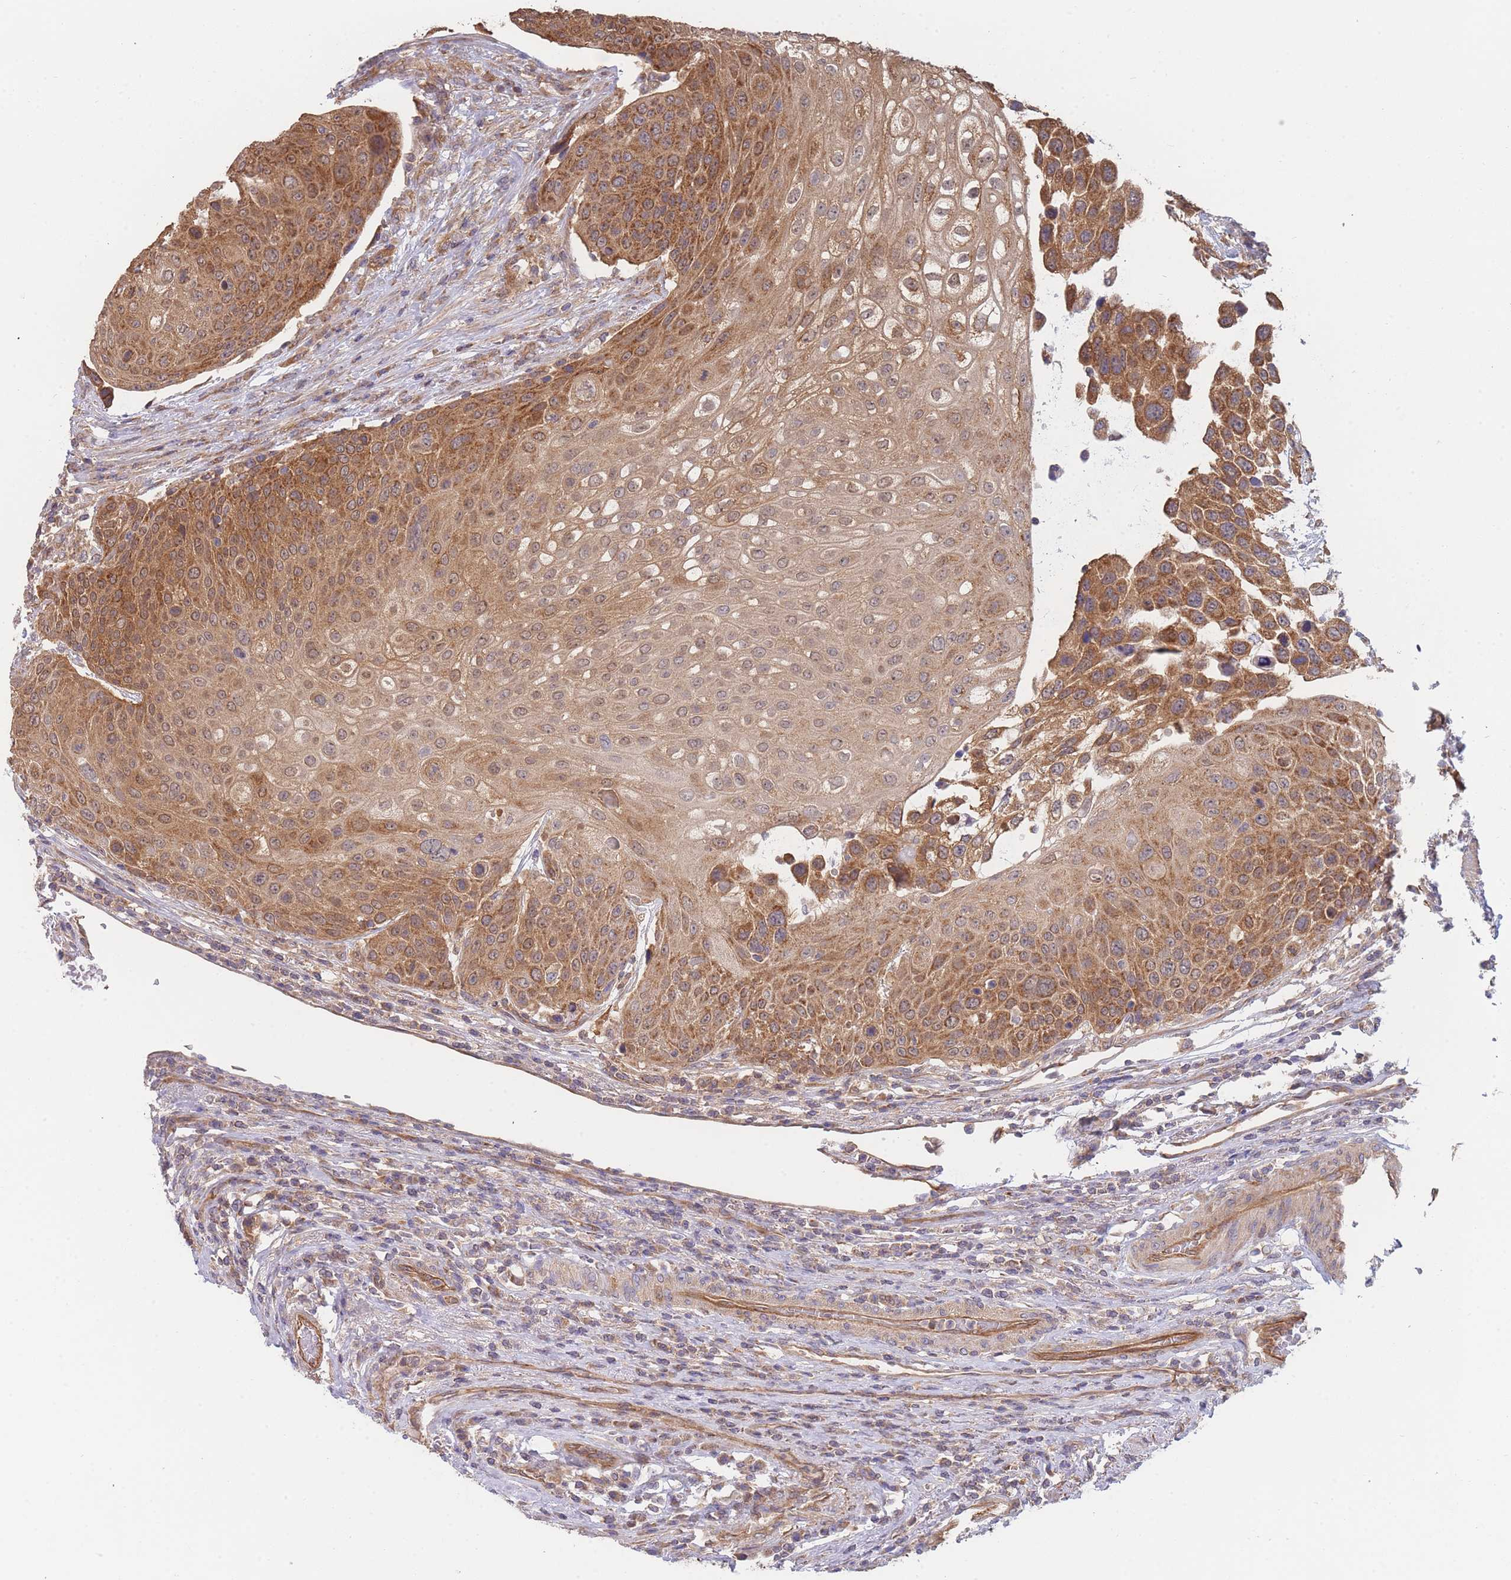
{"staining": {"intensity": "strong", "quantity": ">75%", "location": "cytoplasmic/membranous"}, "tissue": "urothelial cancer", "cell_type": "Tumor cells", "image_type": "cancer", "snomed": [{"axis": "morphology", "description": "Urothelial carcinoma, High grade"}, {"axis": "topography", "description": "Urinary bladder"}], "caption": "Tumor cells display strong cytoplasmic/membranous positivity in approximately >75% of cells in urothelial cancer.", "gene": "MRPS18B", "patient": {"sex": "female", "age": 70}}